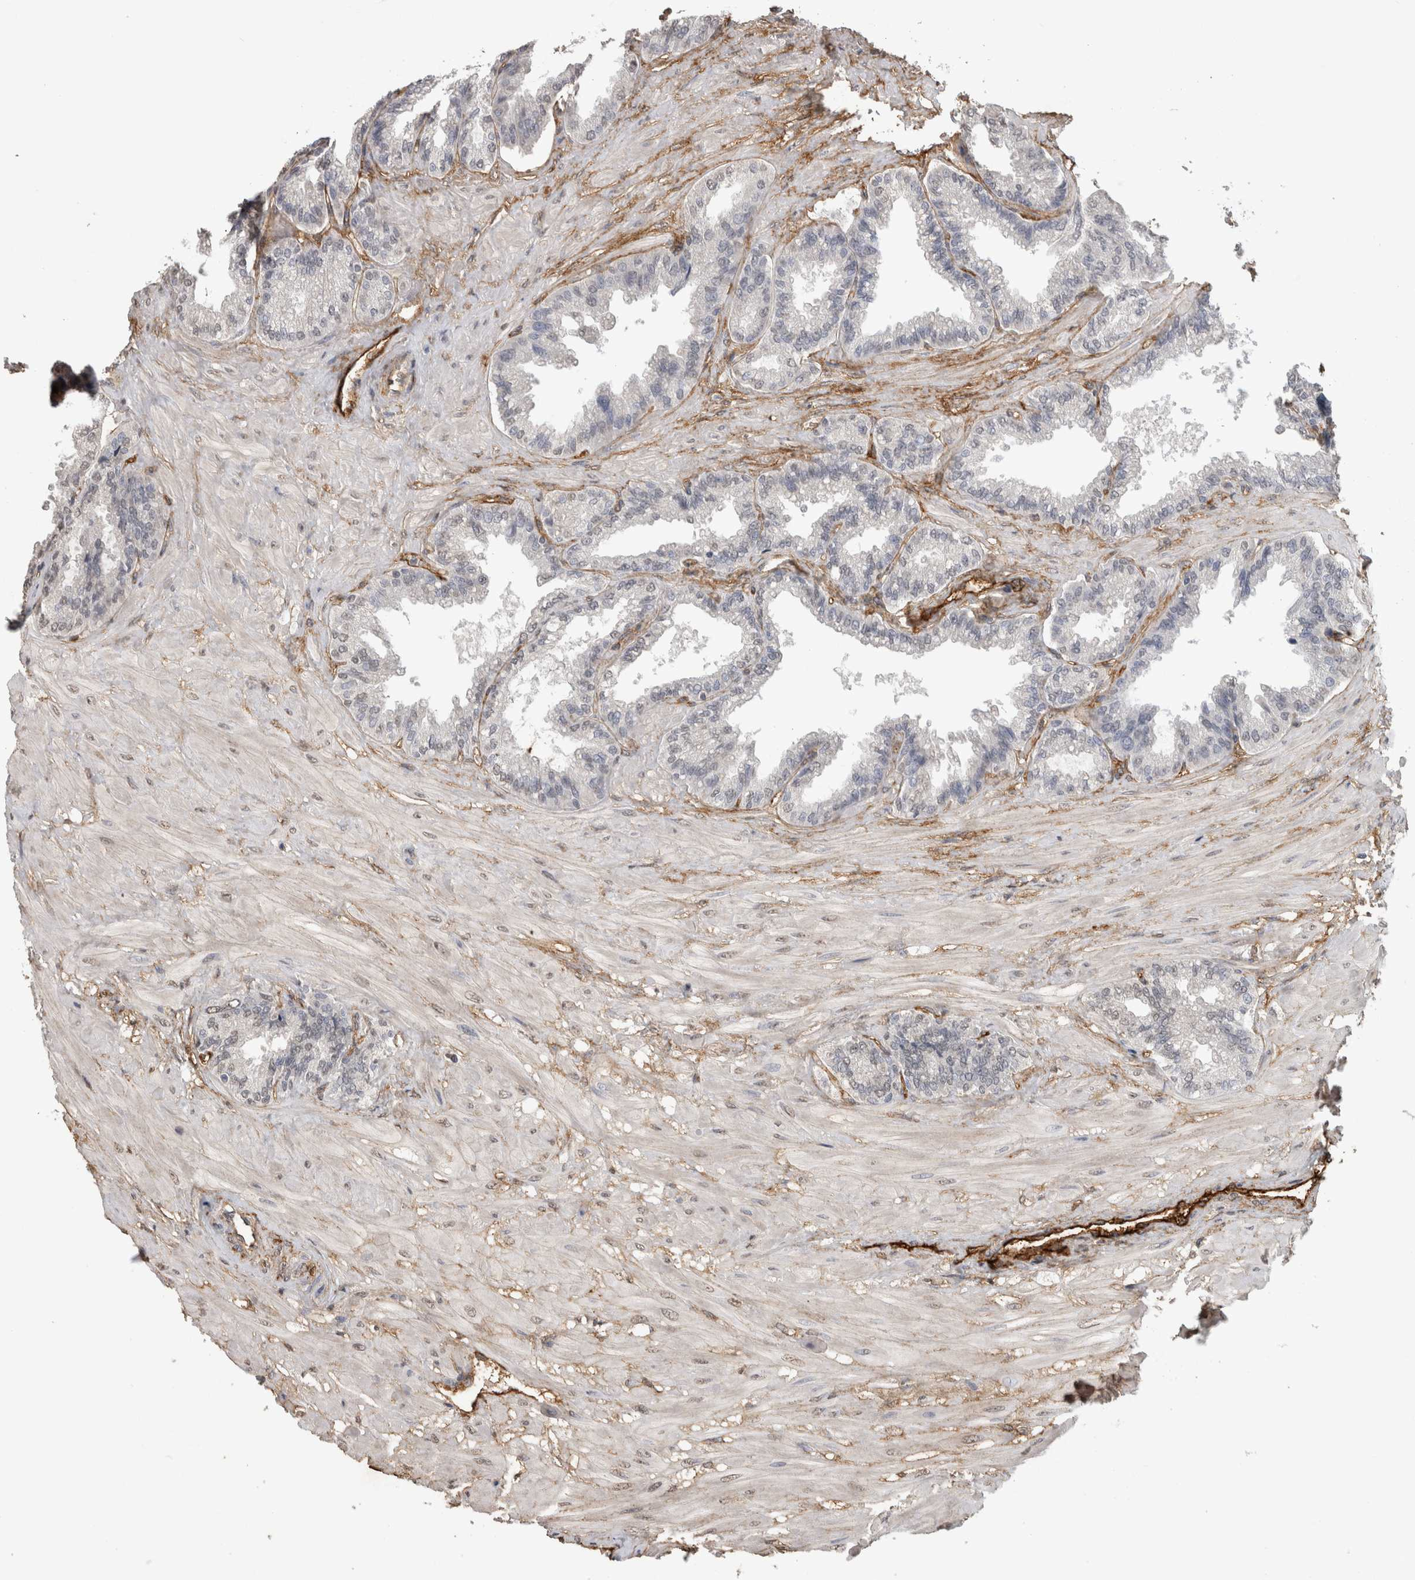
{"staining": {"intensity": "negative", "quantity": "none", "location": "none"}, "tissue": "seminal vesicle", "cell_type": "Glandular cells", "image_type": "normal", "snomed": [{"axis": "morphology", "description": "Normal tissue, NOS"}, {"axis": "topography", "description": "Seminal veicle"}], "caption": "Immunohistochemistry (IHC) image of normal seminal vesicle stained for a protein (brown), which demonstrates no staining in glandular cells.", "gene": "RECK", "patient": {"sex": "male", "age": 46}}